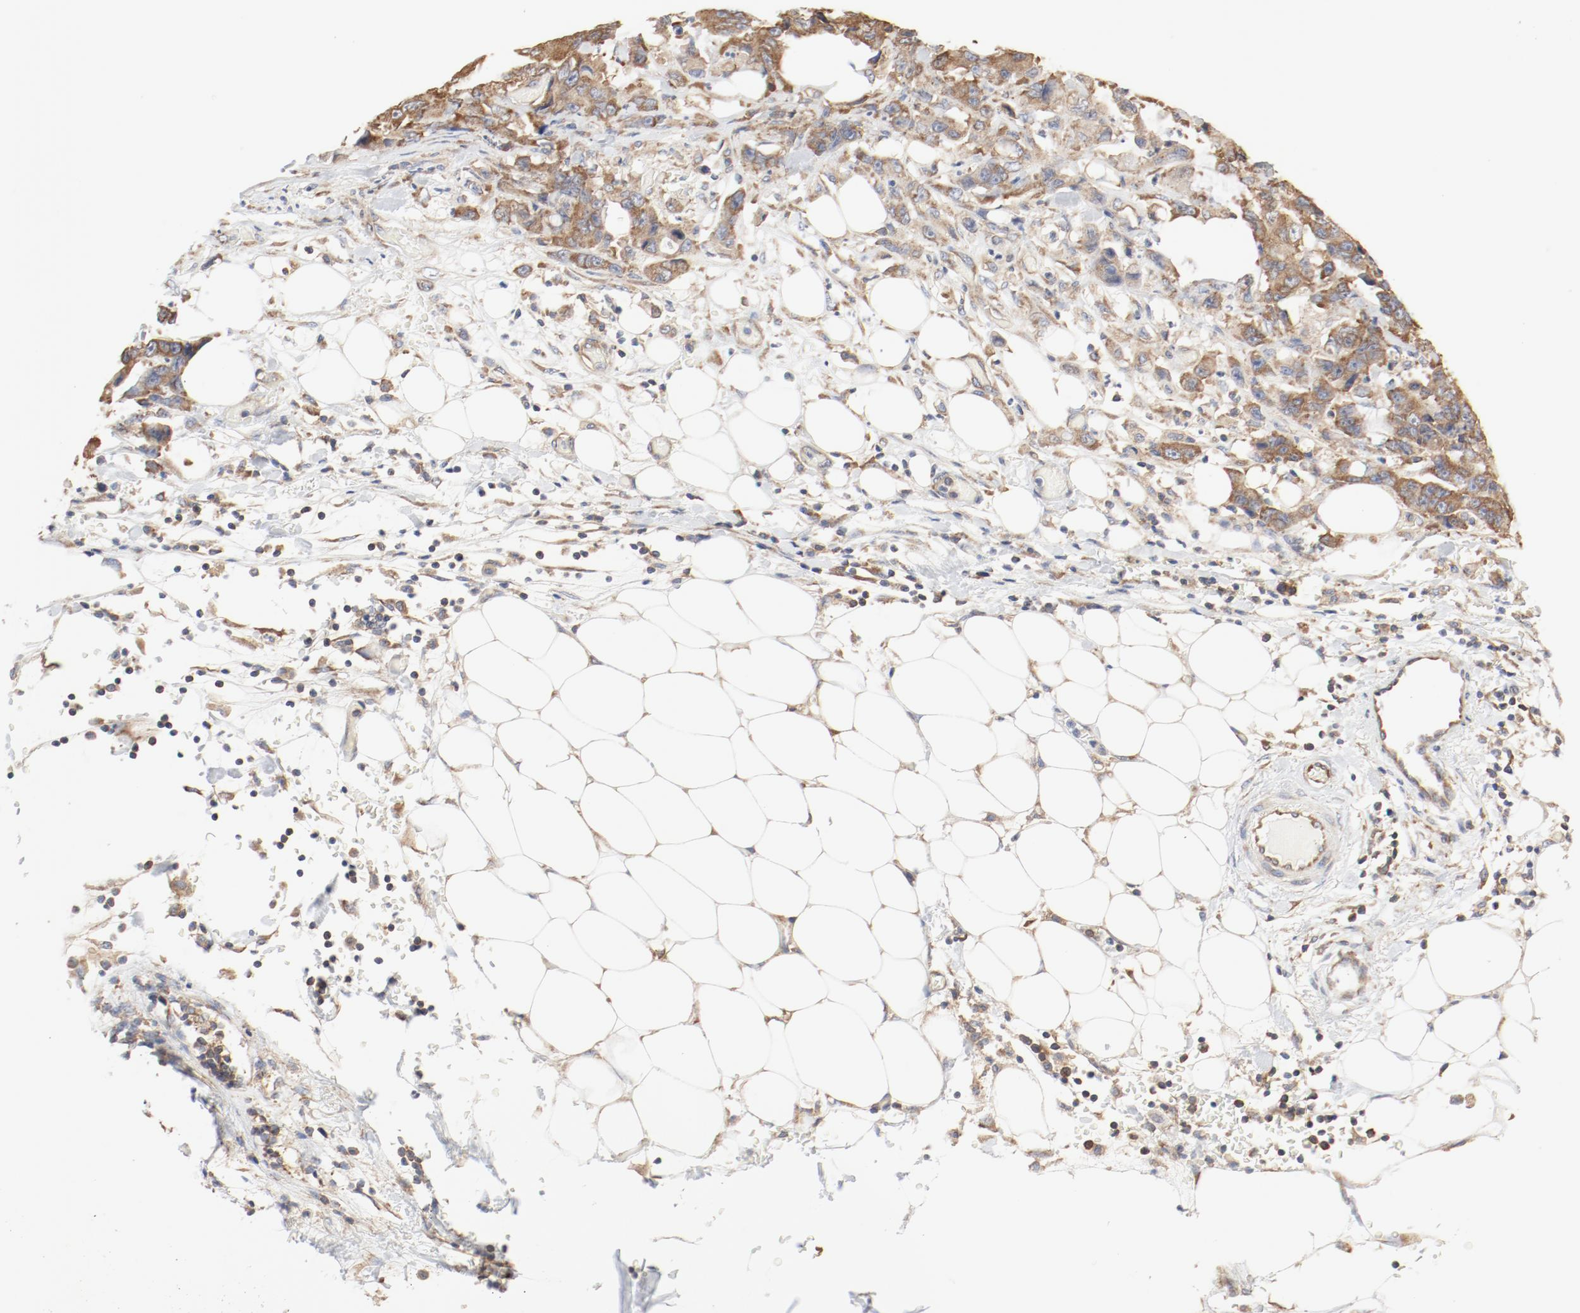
{"staining": {"intensity": "moderate", "quantity": ">75%", "location": "cytoplasmic/membranous"}, "tissue": "colorectal cancer", "cell_type": "Tumor cells", "image_type": "cancer", "snomed": [{"axis": "morphology", "description": "Adenocarcinoma, NOS"}, {"axis": "topography", "description": "Colon"}], "caption": "Adenocarcinoma (colorectal) tissue shows moderate cytoplasmic/membranous positivity in approximately >75% of tumor cells, visualized by immunohistochemistry.", "gene": "RPS6", "patient": {"sex": "female", "age": 86}}